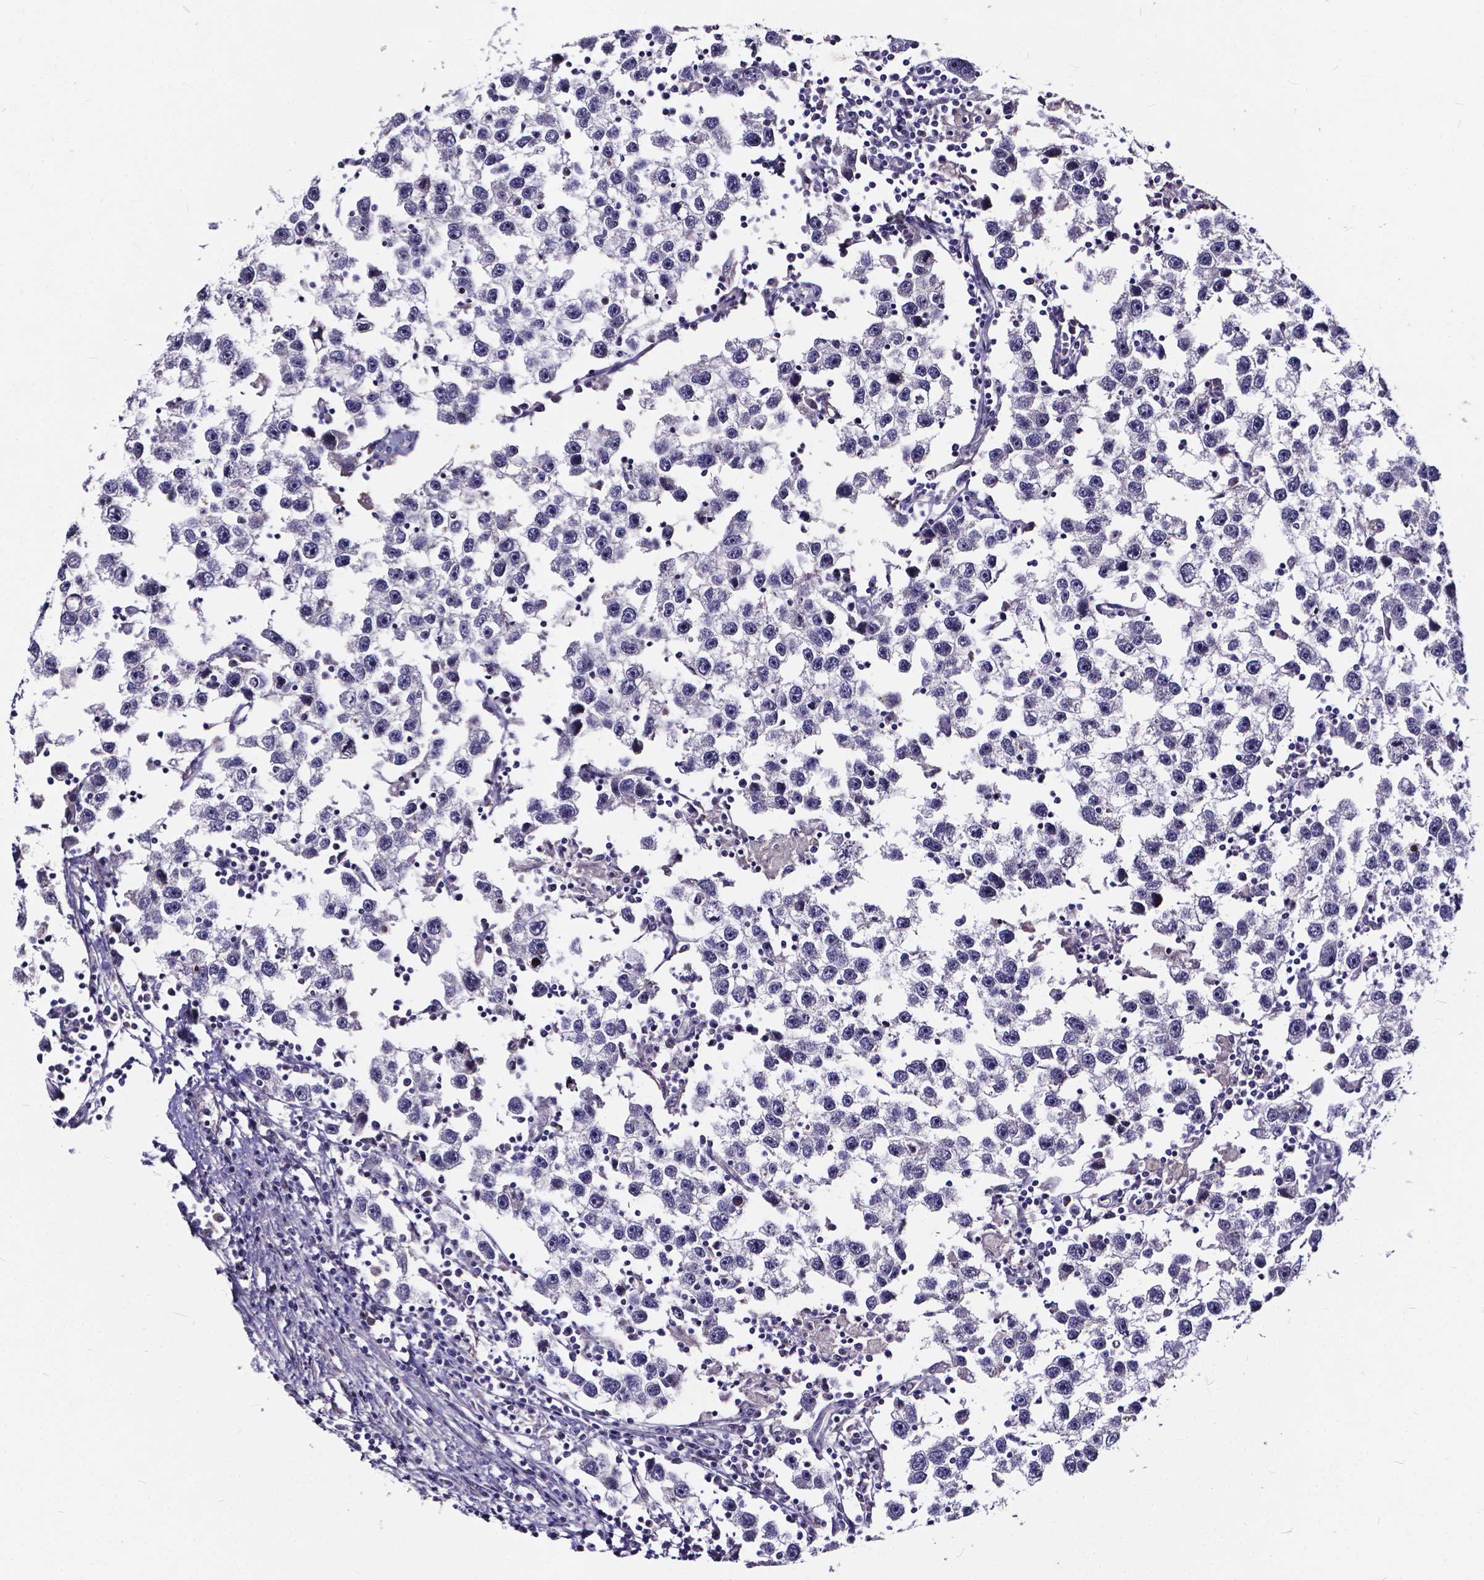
{"staining": {"intensity": "negative", "quantity": "none", "location": "none"}, "tissue": "testis cancer", "cell_type": "Tumor cells", "image_type": "cancer", "snomed": [{"axis": "morphology", "description": "Seminoma, NOS"}, {"axis": "topography", "description": "Testis"}], "caption": "High magnification brightfield microscopy of seminoma (testis) stained with DAB (3,3'-diaminobenzidine) (brown) and counterstained with hematoxylin (blue): tumor cells show no significant positivity. (Brightfield microscopy of DAB (3,3'-diaminobenzidine) IHC at high magnification).", "gene": "SOWAHA", "patient": {"sex": "male", "age": 30}}